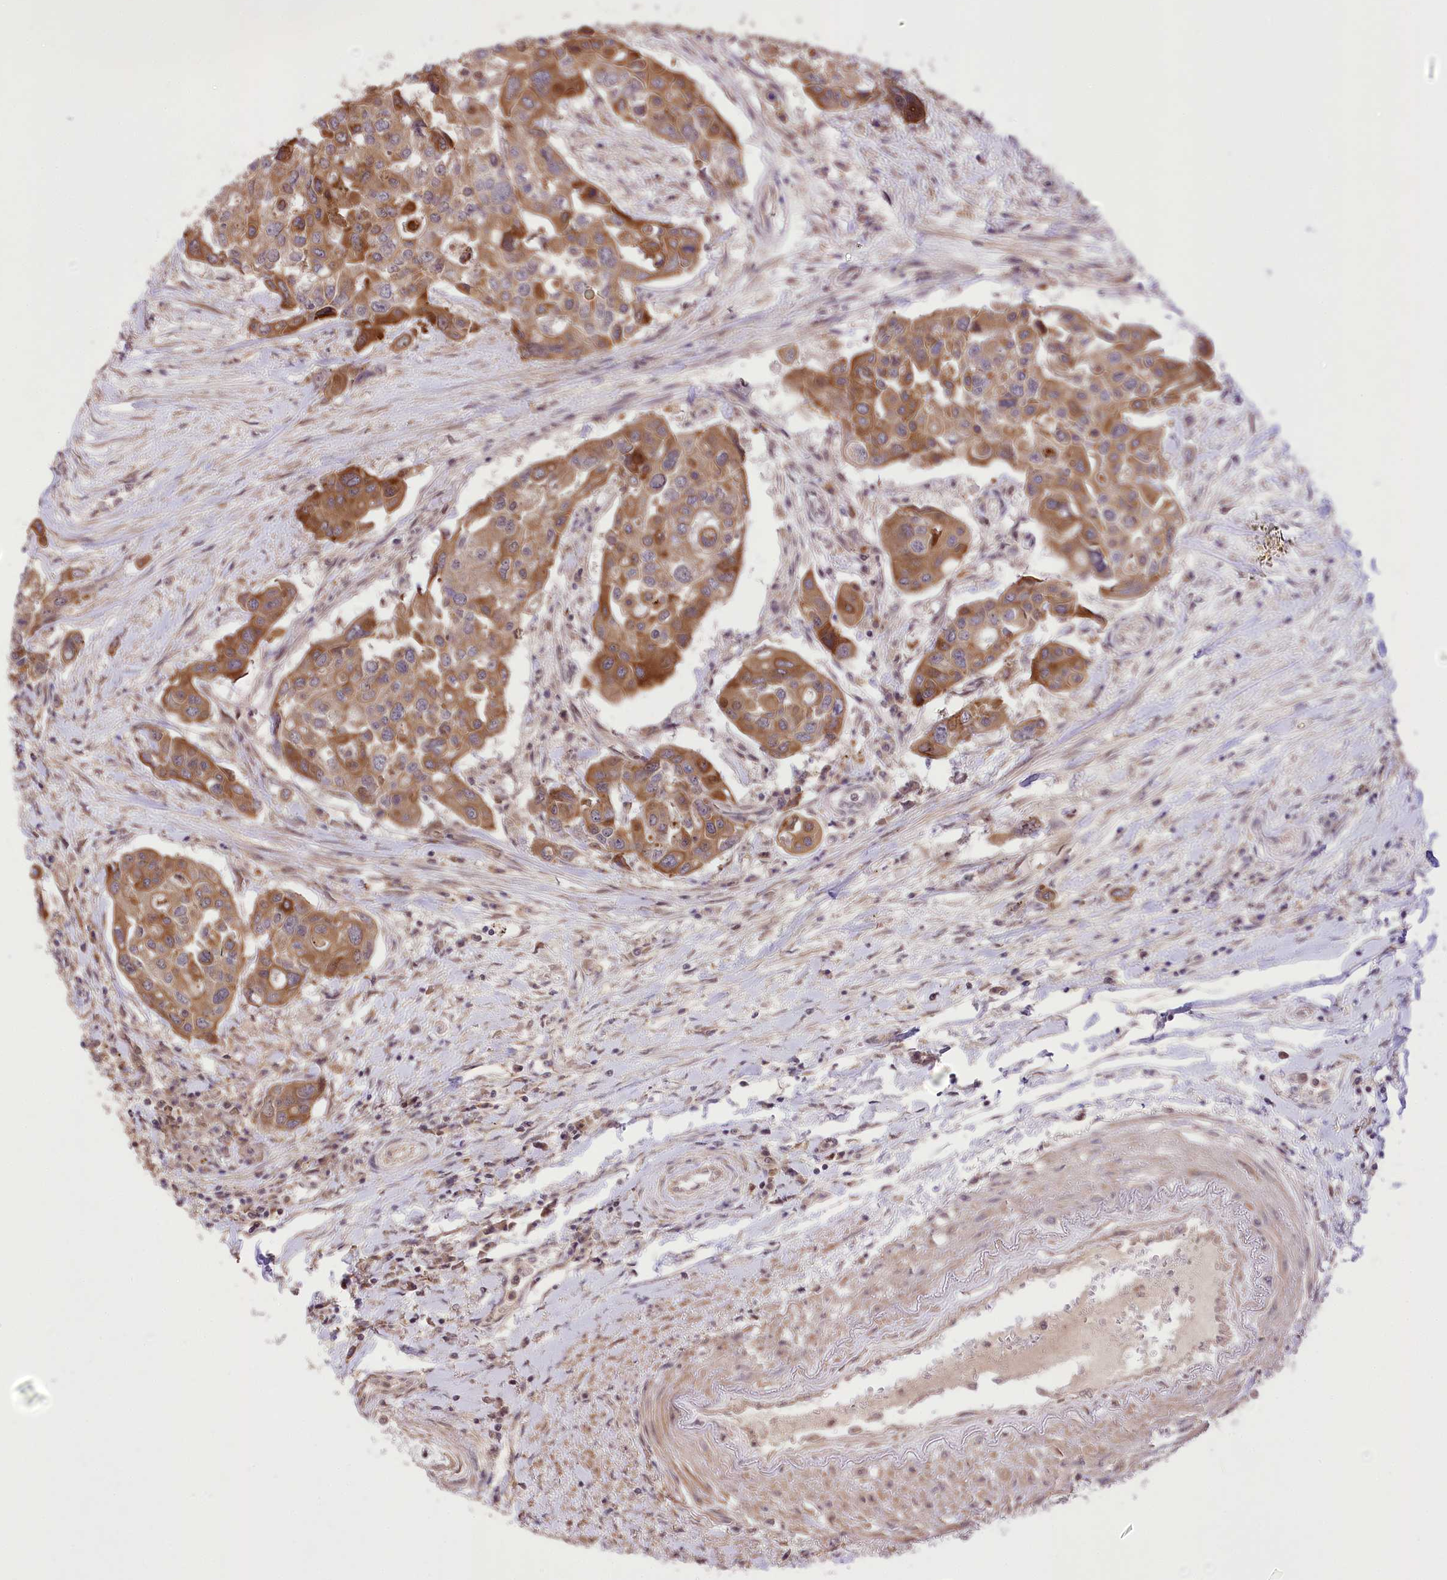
{"staining": {"intensity": "strong", "quantity": ">75%", "location": "cytoplasmic/membranous"}, "tissue": "colorectal cancer", "cell_type": "Tumor cells", "image_type": "cancer", "snomed": [{"axis": "morphology", "description": "Adenocarcinoma, NOS"}, {"axis": "topography", "description": "Colon"}], "caption": "Colorectal cancer stained with immunohistochemistry demonstrates strong cytoplasmic/membranous positivity in approximately >75% of tumor cells.", "gene": "HELT", "patient": {"sex": "male", "age": 77}}